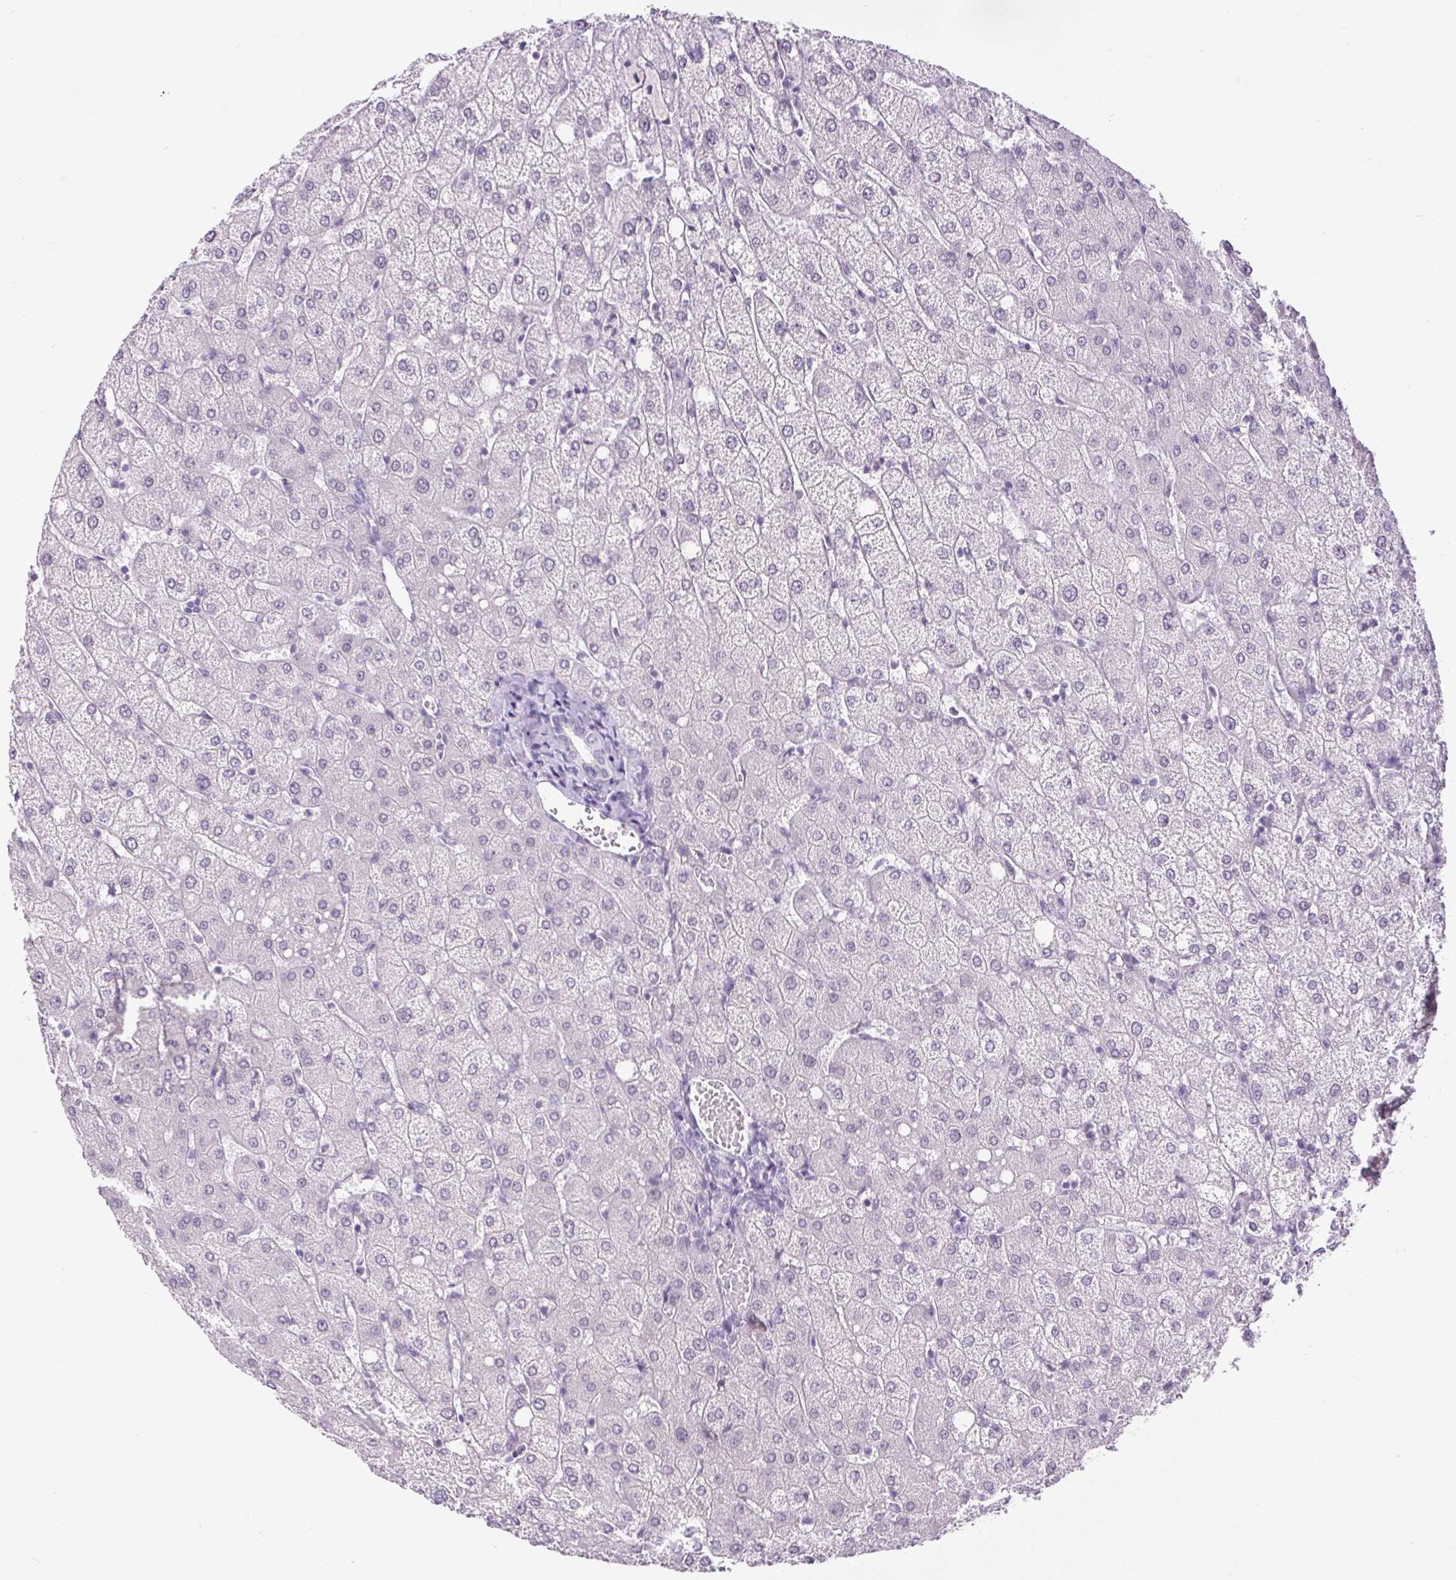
{"staining": {"intensity": "negative", "quantity": "none", "location": "none"}, "tissue": "liver", "cell_type": "Cholangiocytes", "image_type": "normal", "snomed": [{"axis": "morphology", "description": "Normal tissue, NOS"}, {"axis": "topography", "description": "Liver"}], "caption": "A histopathology image of liver stained for a protein shows no brown staining in cholangiocytes.", "gene": "BCAS1", "patient": {"sex": "female", "age": 54}}